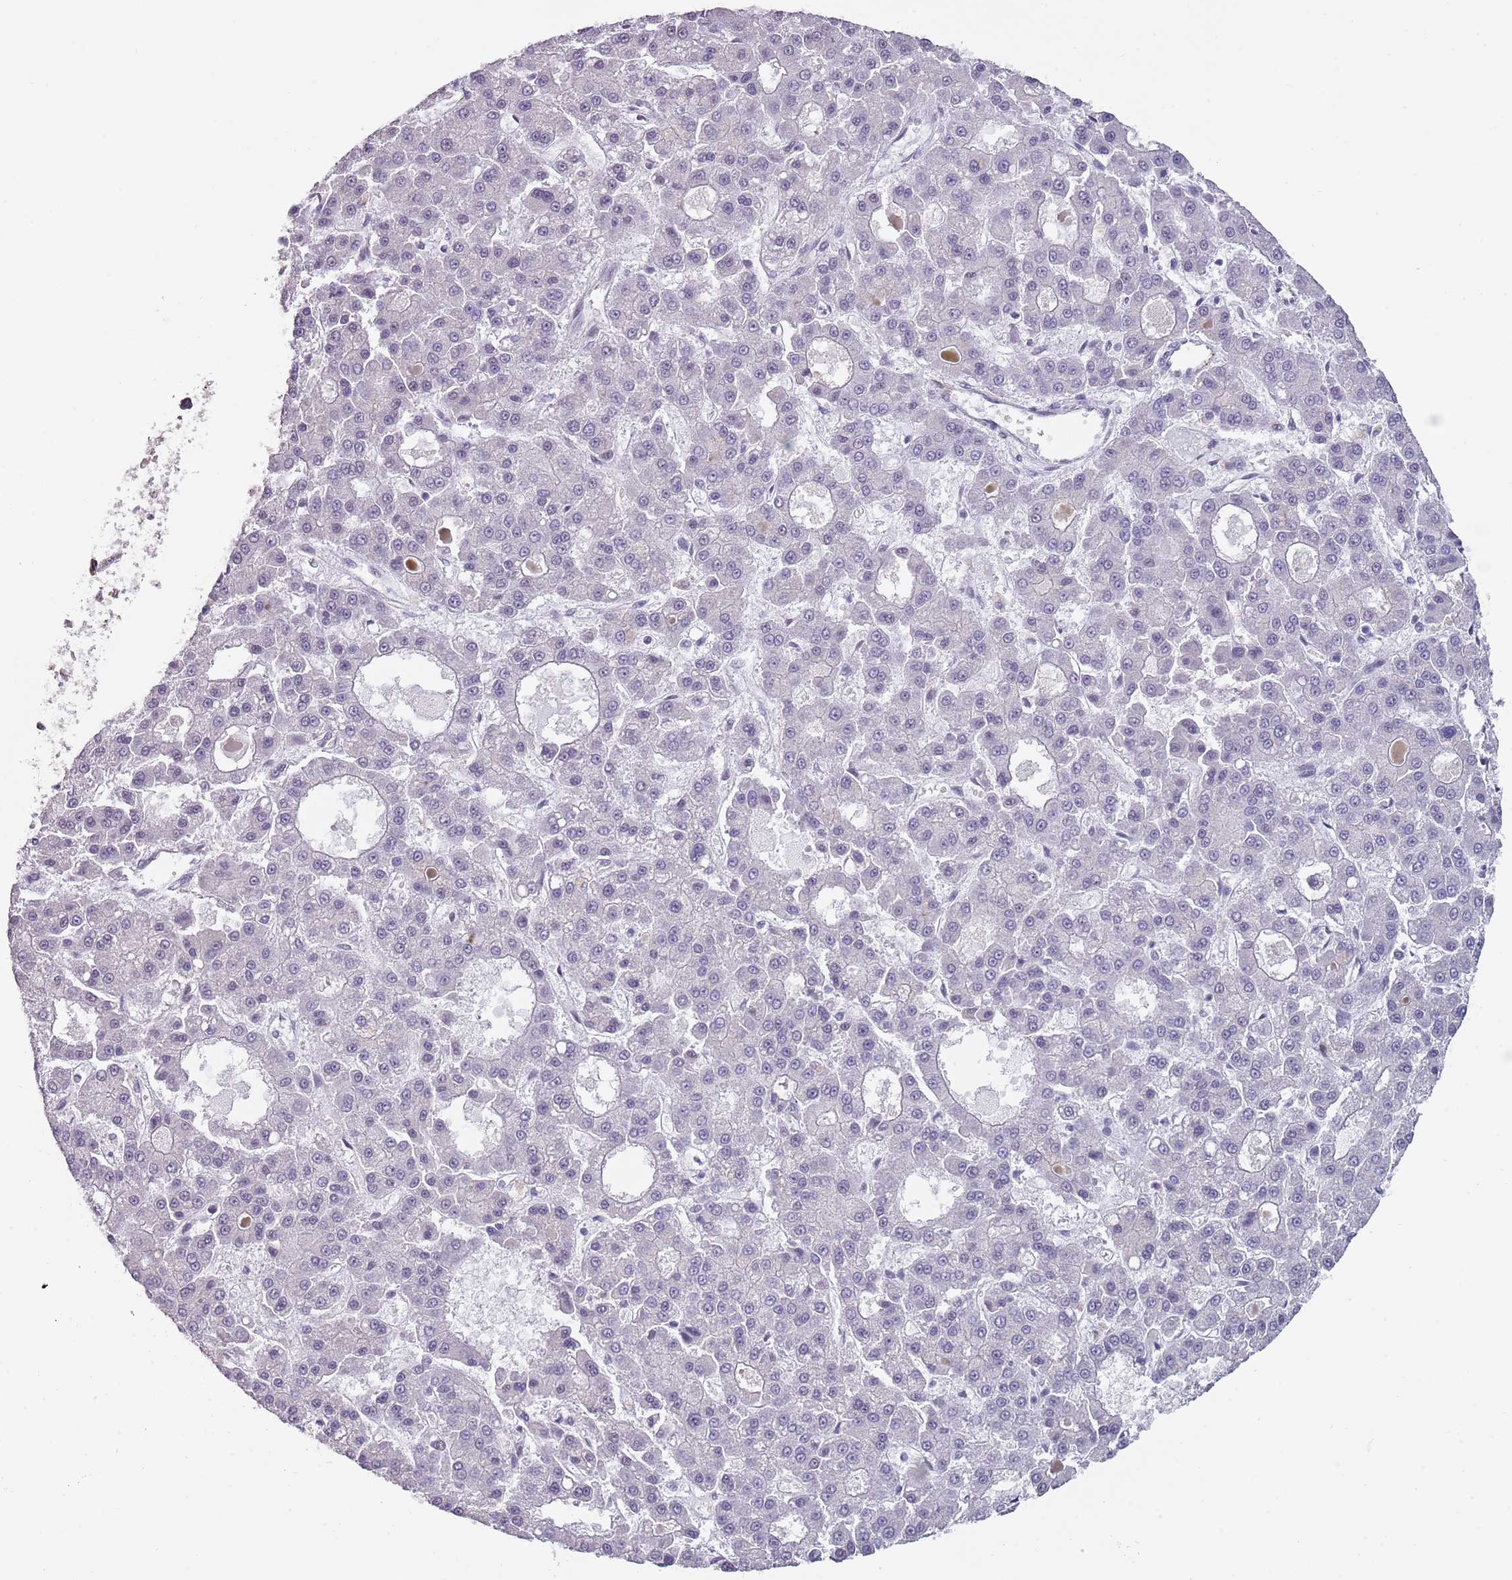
{"staining": {"intensity": "negative", "quantity": "none", "location": "none"}, "tissue": "liver cancer", "cell_type": "Tumor cells", "image_type": "cancer", "snomed": [{"axis": "morphology", "description": "Carcinoma, Hepatocellular, NOS"}, {"axis": "topography", "description": "Liver"}], "caption": "This is an immunohistochemistry (IHC) micrograph of human liver cancer. There is no staining in tumor cells.", "gene": "NBPF3", "patient": {"sex": "male", "age": 70}}